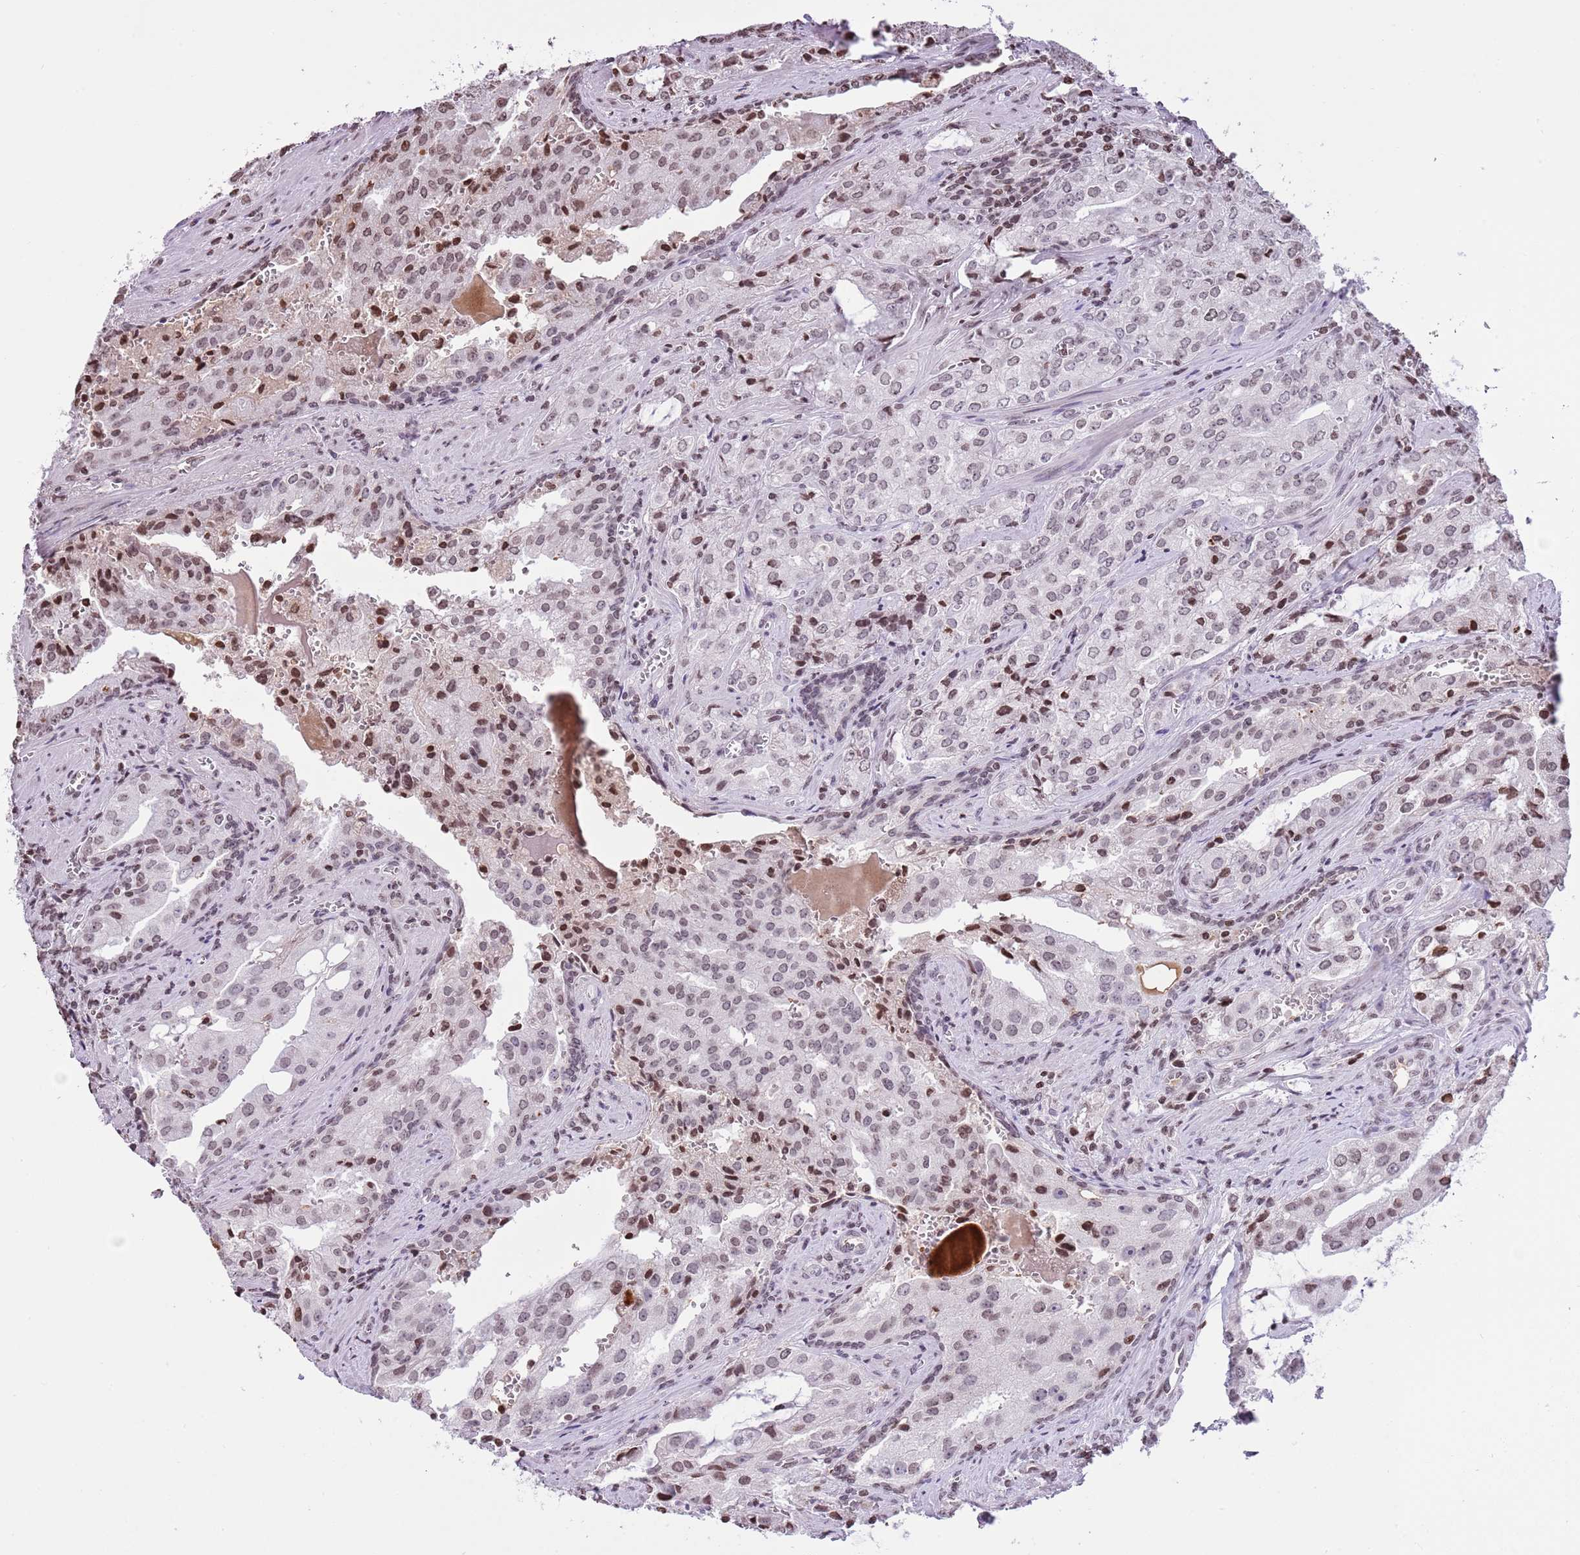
{"staining": {"intensity": "weak", "quantity": "25%-75%", "location": "nuclear"}, "tissue": "prostate cancer", "cell_type": "Tumor cells", "image_type": "cancer", "snomed": [{"axis": "morphology", "description": "Adenocarcinoma, High grade"}, {"axis": "topography", "description": "Prostate"}], "caption": "Immunohistochemical staining of prostate cancer (adenocarcinoma (high-grade)) shows weak nuclear protein staining in approximately 25%-75% of tumor cells.", "gene": "KPNA3", "patient": {"sex": "male", "age": 68}}